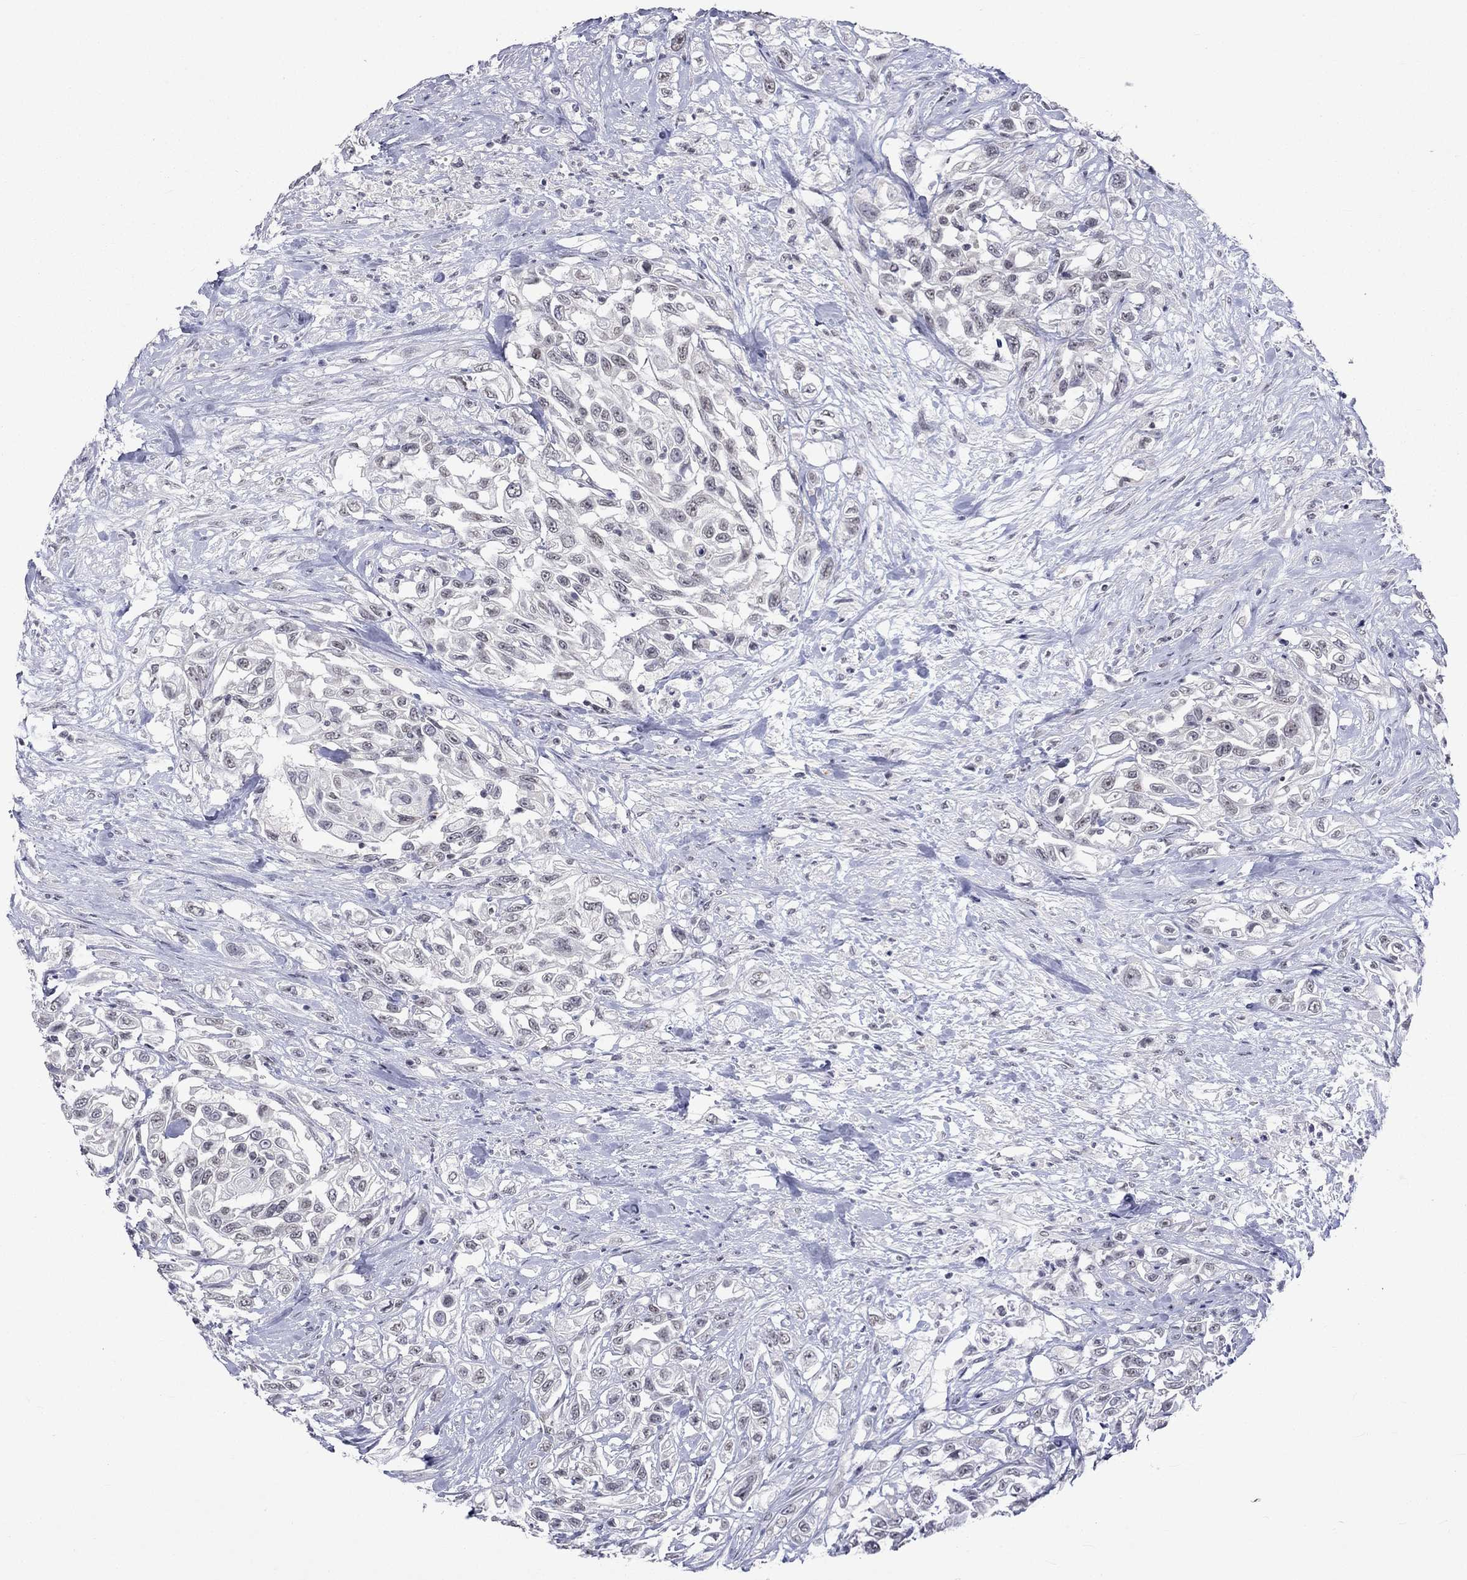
{"staining": {"intensity": "negative", "quantity": "none", "location": "none"}, "tissue": "urothelial cancer", "cell_type": "Tumor cells", "image_type": "cancer", "snomed": [{"axis": "morphology", "description": "Urothelial carcinoma, High grade"}, {"axis": "topography", "description": "Urinary bladder"}], "caption": "Human high-grade urothelial carcinoma stained for a protein using IHC exhibits no staining in tumor cells.", "gene": "TMEM143", "patient": {"sex": "female", "age": 56}}